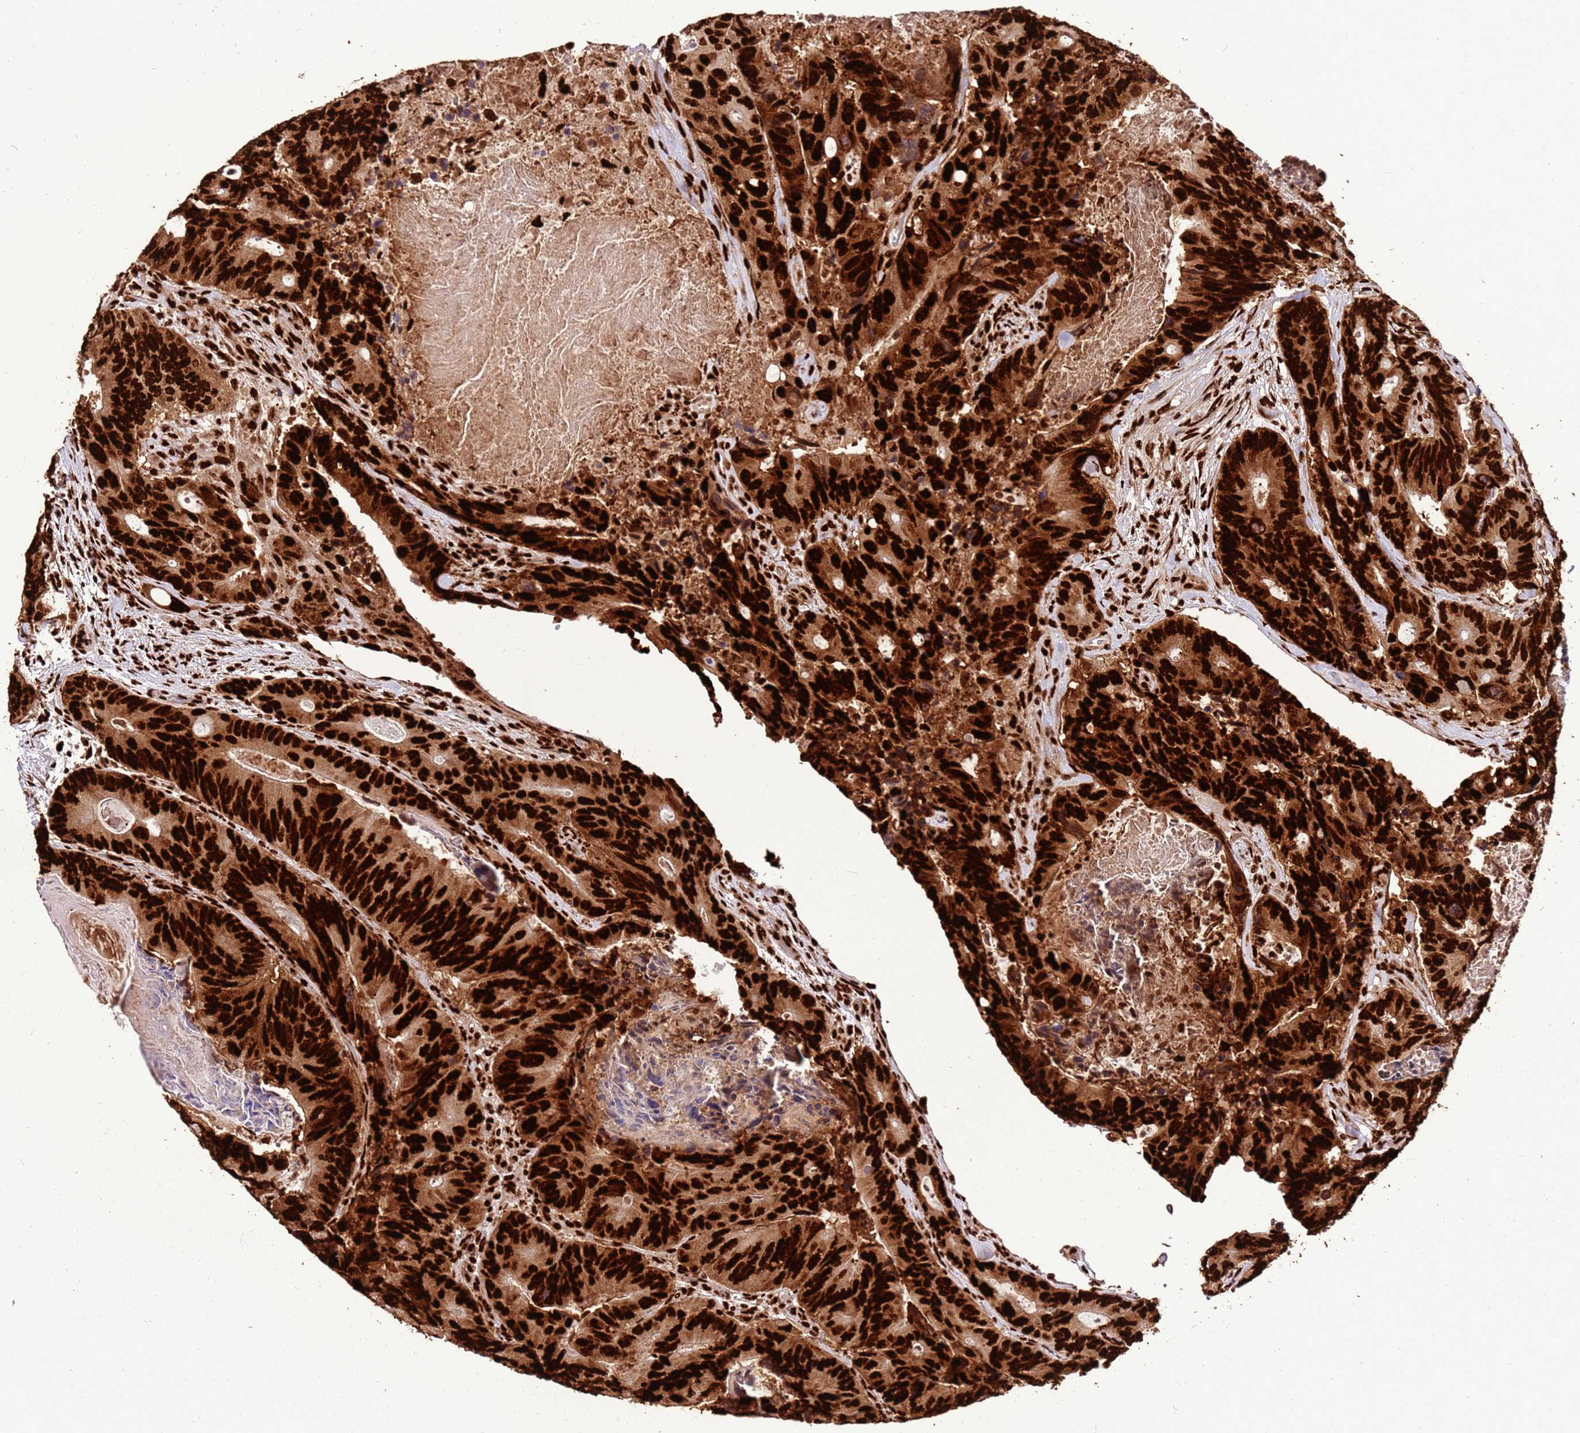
{"staining": {"intensity": "strong", "quantity": ">75%", "location": "nuclear"}, "tissue": "colorectal cancer", "cell_type": "Tumor cells", "image_type": "cancer", "snomed": [{"axis": "morphology", "description": "Adenocarcinoma, NOS"}, {"axis": "topography", "description": "Colon"}], "caption": "Adenocarcinoma (colorectal) stained for a protein shows strong nuclear positivity in tumor cells. (brown staining indicates protein expression, while blue staining denotes nuclei).", "gene": "HNRNPAB", "patient": {"sex": "male", "age": 84}}